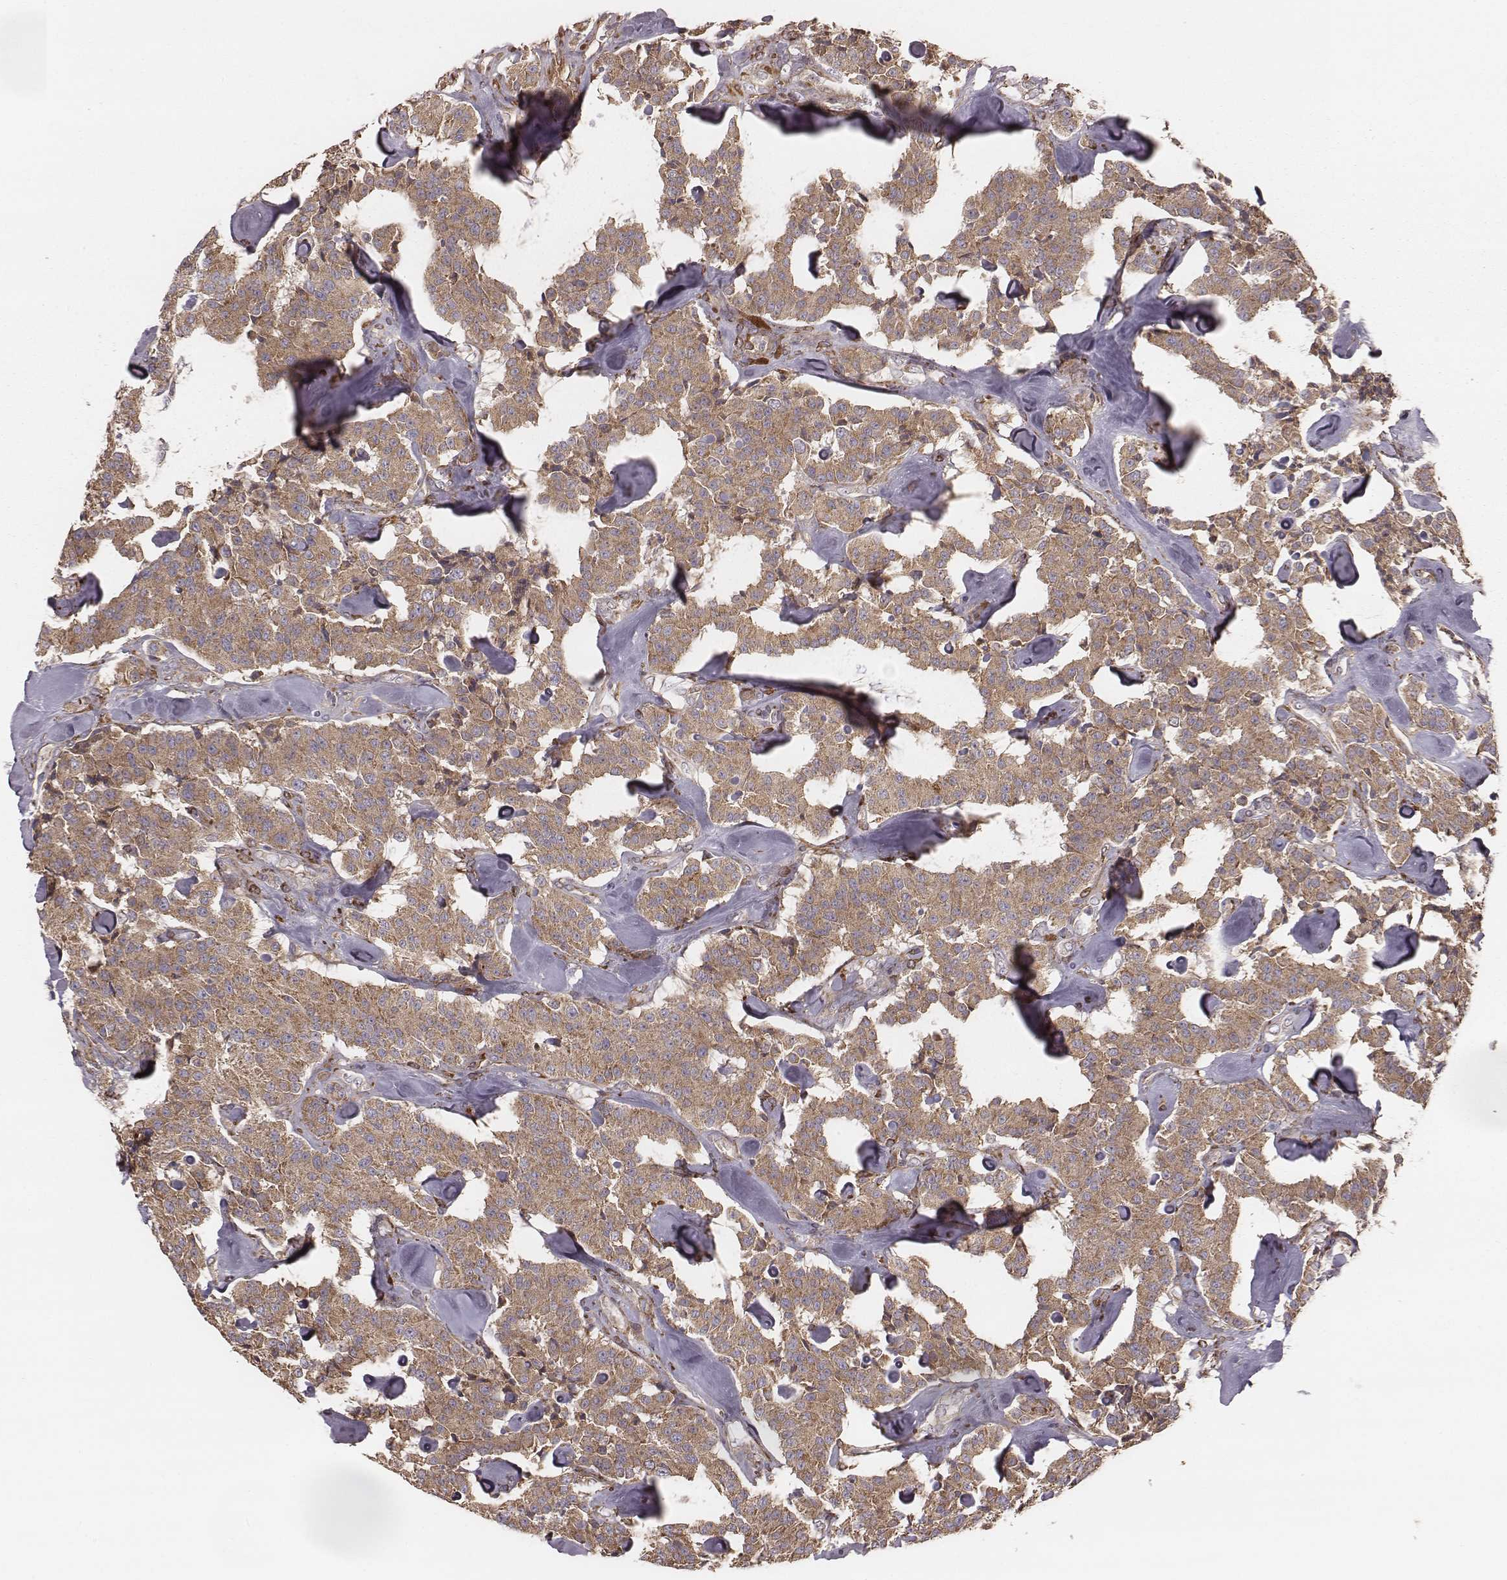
{"staining": {"intensity": "moderate", "quantity": ">75%", "location": "cytoplasmic/membranous"}, "tissue": "carcinoid", "cell_type": "Tumor cells", "image_type": "cancer", "snomed": [{"axis": "morphology", "description": "Carcinoid, malignant, NOS"}, {"axis": "topography", "description": "Pancreas"}], "caption": "Tumor cells reveal moderate cytoplasmic/membranous expression in approximately >75% of cells in carcinoid (malignant). (Stains: DAB in brown, nuclei in blue, Microscopy: brightfield microscopy at high magnification).", "gene": "PALMD", "patient": {"sex": "male", "age": 41}}